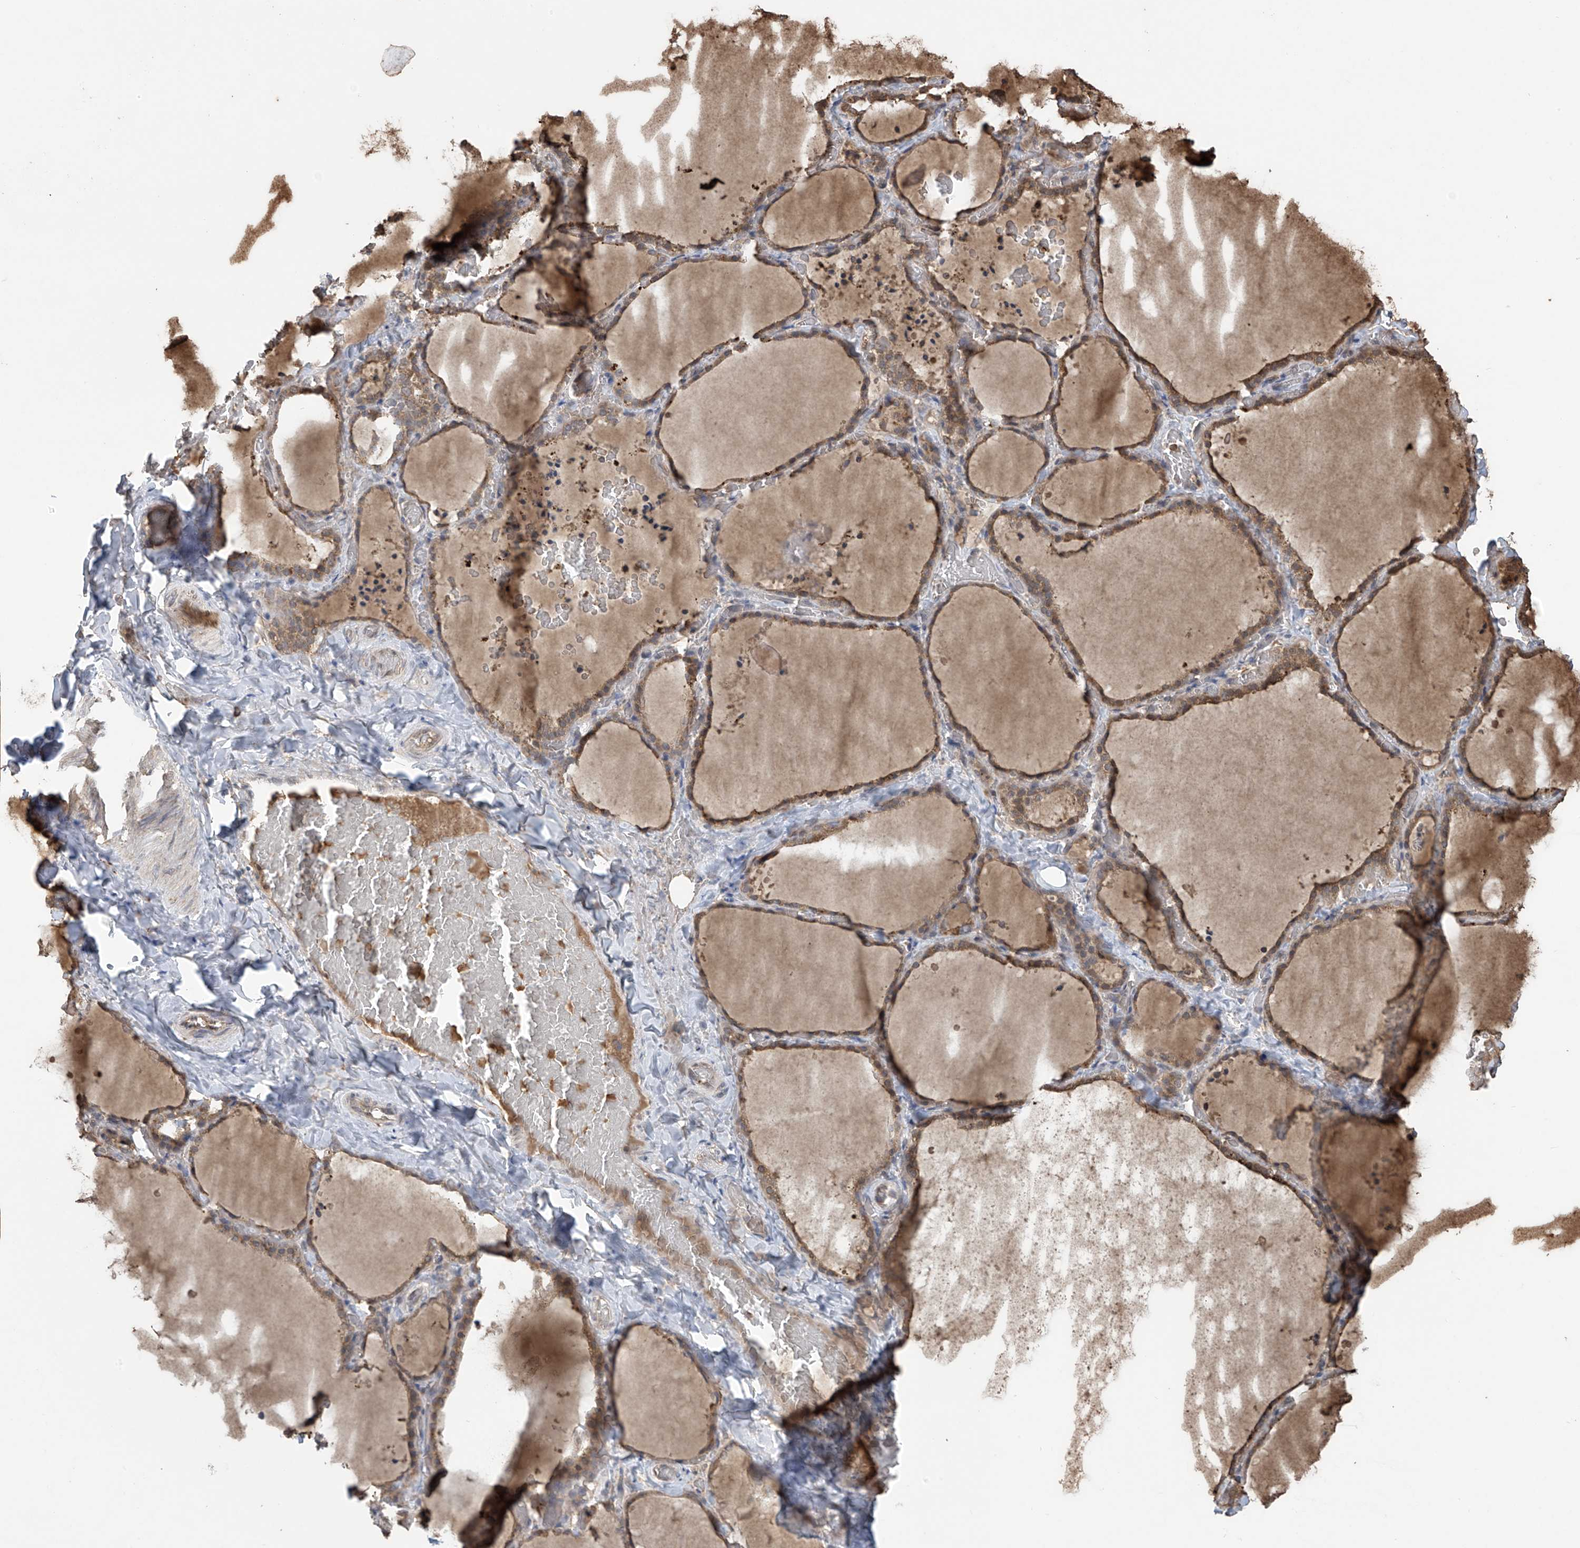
{"staining": {"intensity": "moderate", "quantity": ">75%", "location": "cytoplasmic/membranous"}, "tissue": "thyroid gland", "cell_type": "Glandular cells", "image_type": "normal", "snomed": [{"axis": "morphology", "description": "Normal tissue, NOS"}, {"axis": "topography", "description": "Thyroid gland"}], "caption": "This histopathology image demonstrates immunohistochemistry staining of unremarkable human thyroid gland, with medium moderate cytoplasmic/membranous expression in approximately >75% of glandular cells.", "gene": "PNPT1", "patient": {"sex": "female", "age": 22}}